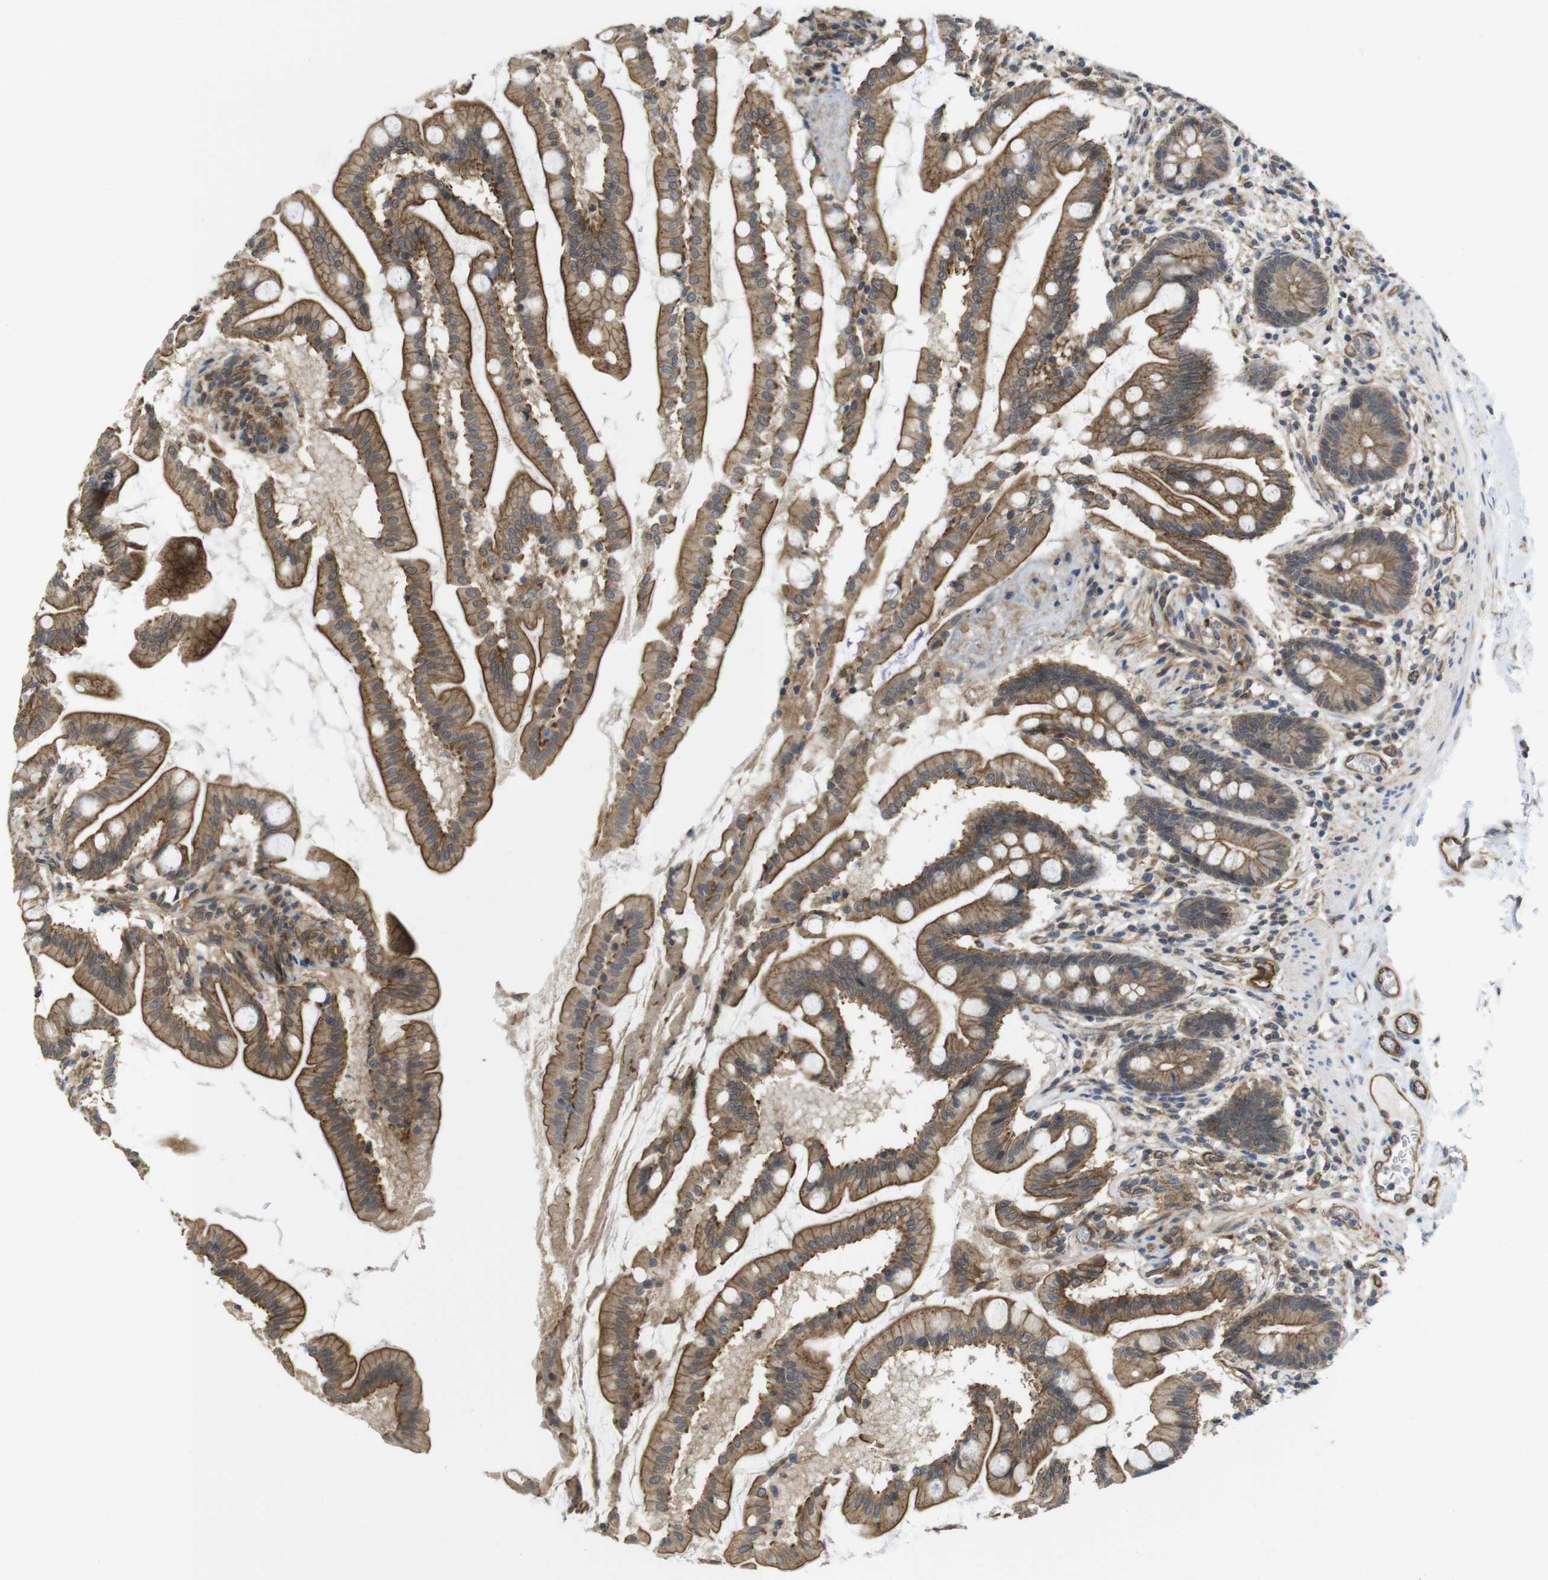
{"staining": {"intensity": "moderate", "quantity": ">75%", "location": "cytoplasmic/membranous"}, "tissue": "small intestine", "cell_type": "Glandular cells", "image_type": "normal", "snomed": [{"axis": "morphology", "description": "Normal tissue, NOS"}, {"axis": "topography", "description": "Small intestine"}], "caption": "An image of human small intestine stained for a protein shows moderate cytoplasmic/membranous brown staining in glandular cells.", "gene": "ZDHHC5", "patient": {"sex": "female", "age": 56}}